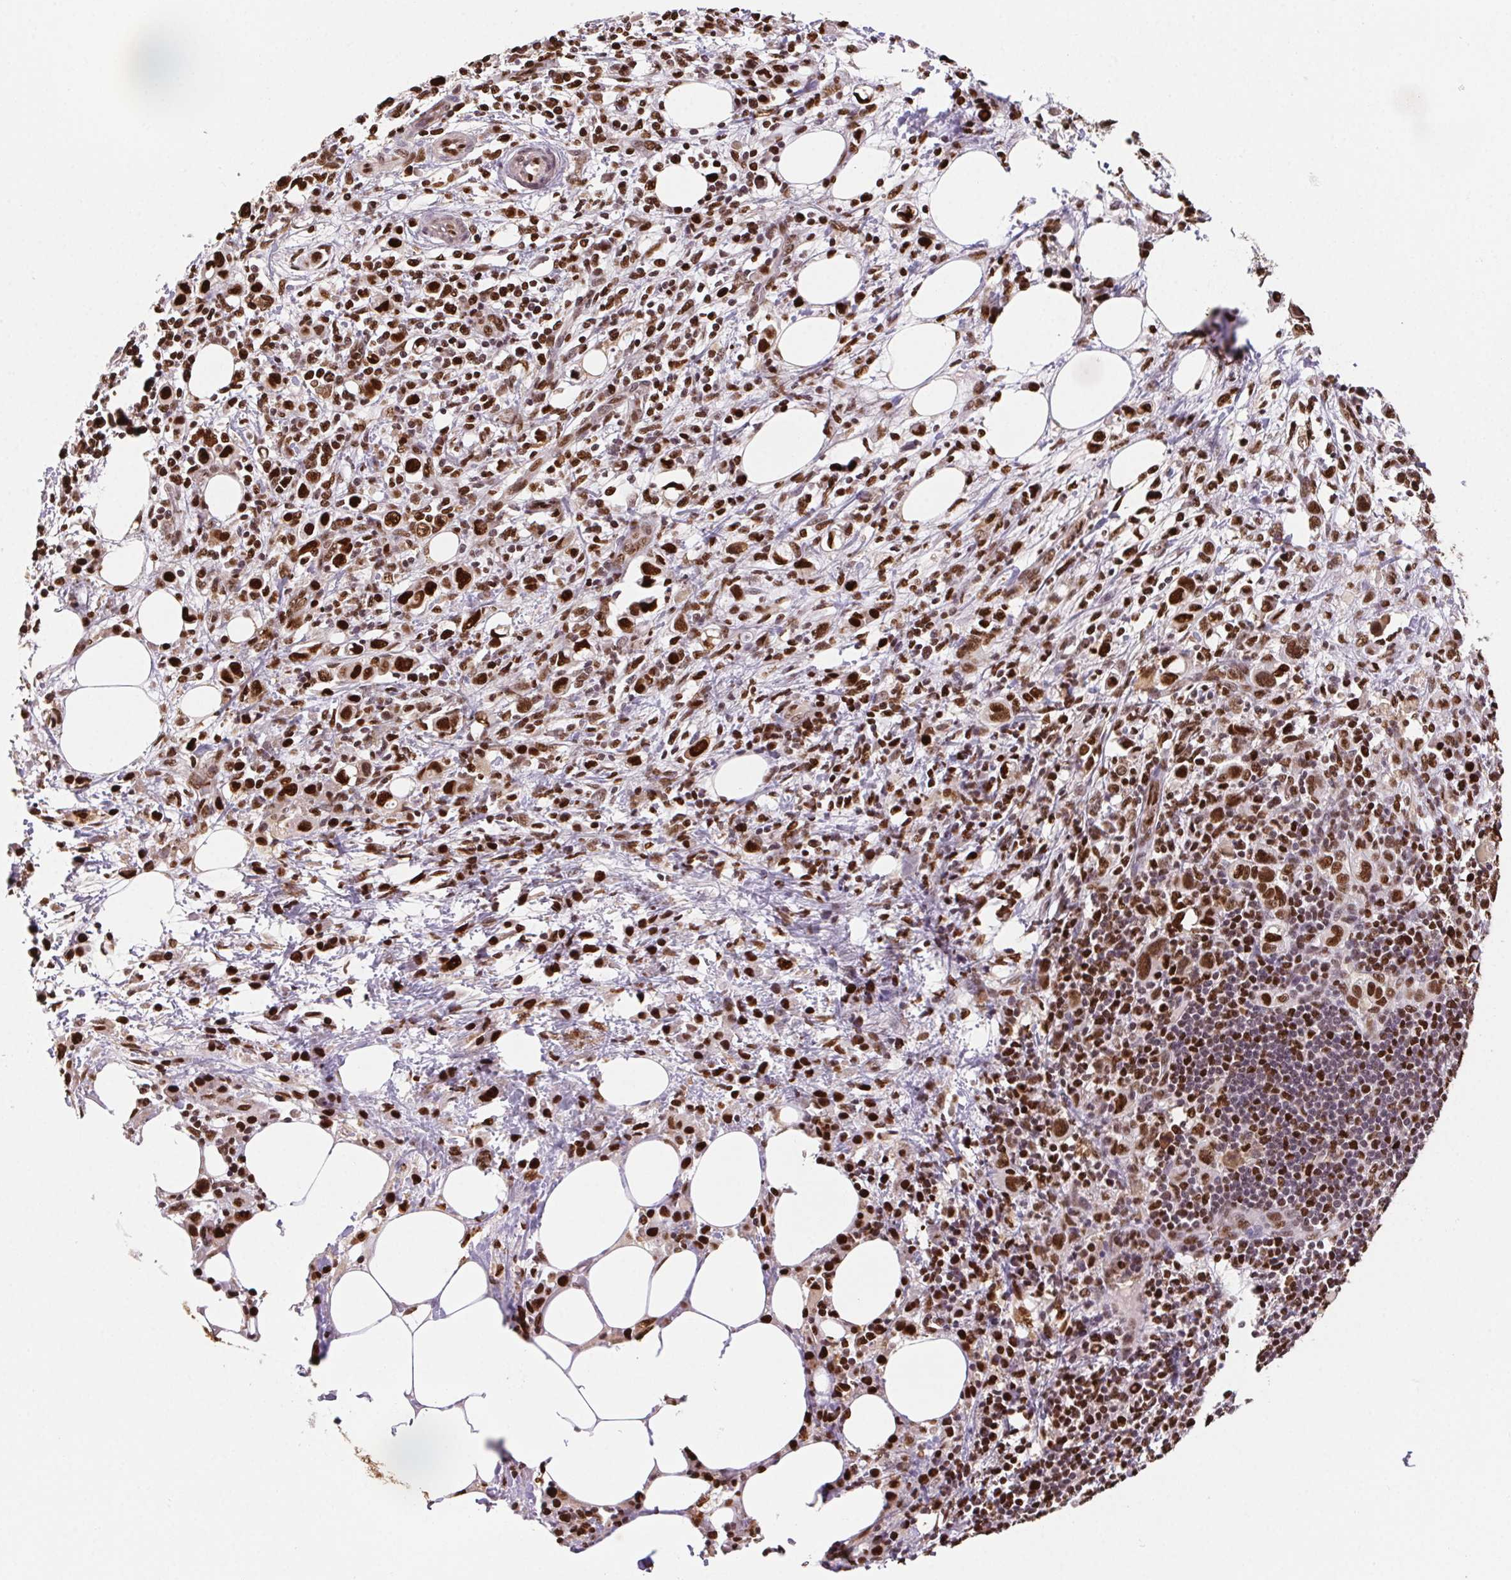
{"staining": {"intensity": "strong", "quantity": ">75%", "location": "nuclear"}, "tissue": "stomach cancer", "cell_type": "Tumor cells", "image_type": "cancer", "snomed": [{"axis": "morphology", "description": "Adenocarcinoma, NOS"}, {"axis": "topography", "description": "Stomach, upper"}], "caption": "There is high levels of strong nuclear staining in tumor cells of stomach cancer, as demonstrated by immunohistochemical staining (brown color).", "gene": "SET", "patient": {"sex": "male", "age": 75}}